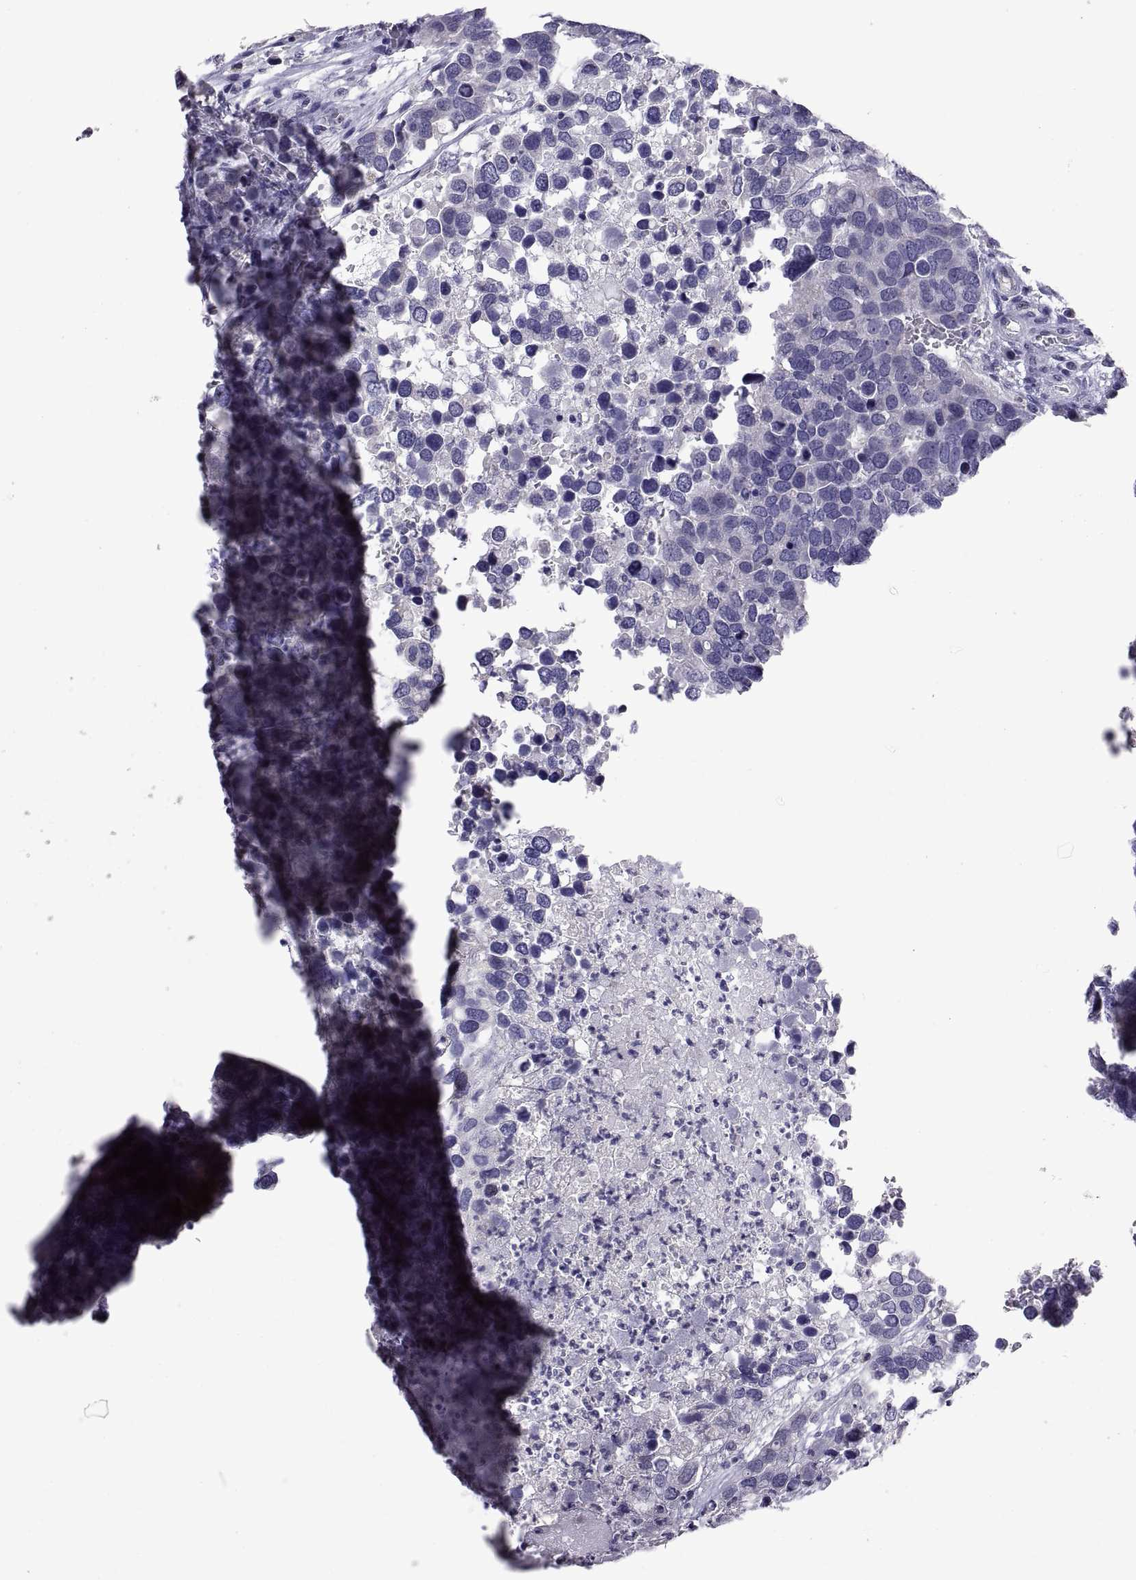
{"staining": {"intensity": "negative", "quantity": "none", "location": "none"}, "tissue": "breast cancer", "cell_type": "Tumor cells", "image_type": "cancer", "snomed": [{"axis": "morphology", "description": "Duct carcinoma"}, {"axis": "topography", "description": "Breast"}], "caption": "Breast cancer was stained to show a protein in brown. There is no significant positivity in tumor cells.", "gene": "MS4A1", "patient": {"sex": "female", "age": 83}}